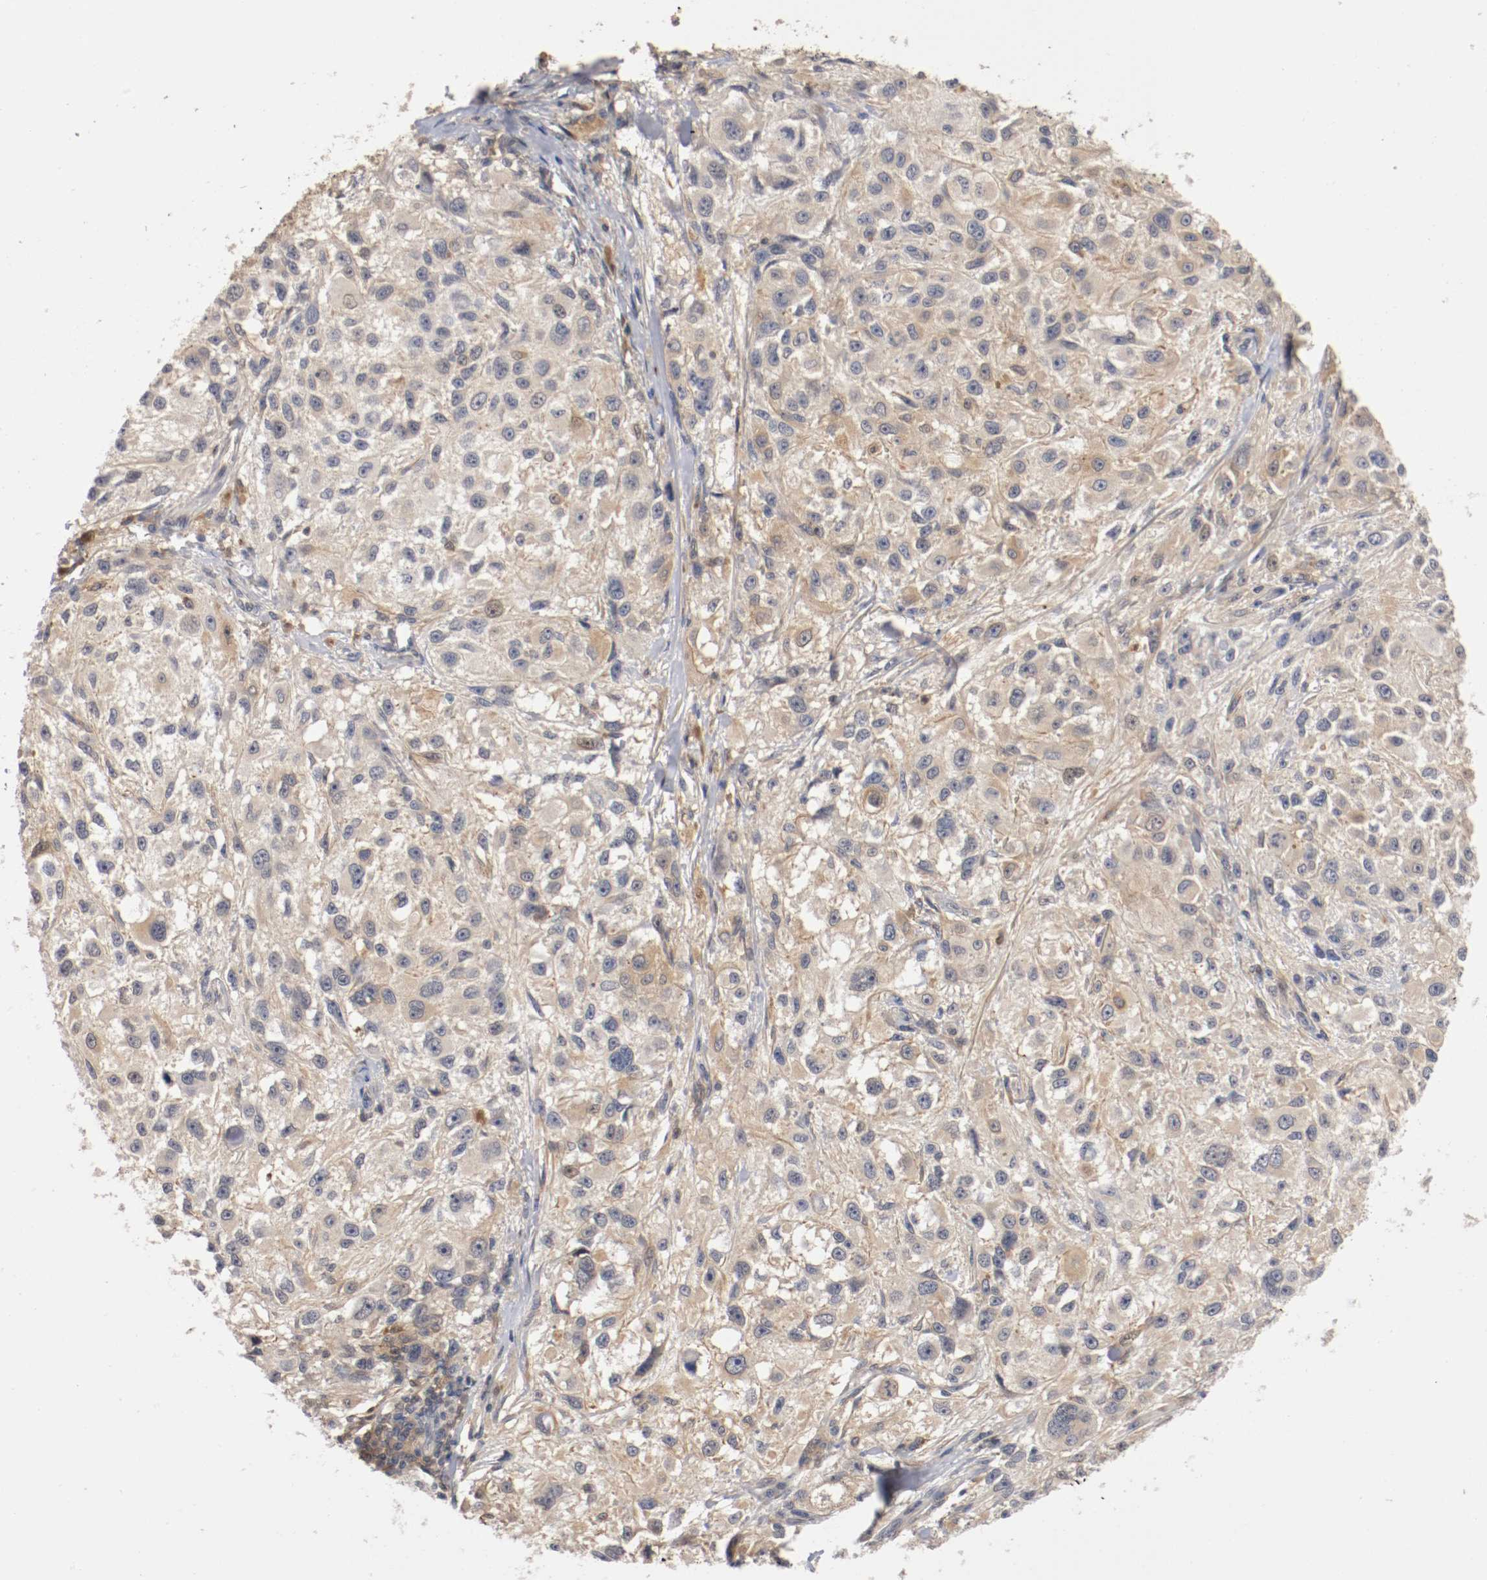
{"staining": {"intensity": "weak", "quantity": "<25%", "location": "cytoplasmic/membranous"}, "tissue": "melanoma", "cell_type": "Tumor cells", "image_type": "cancer", "snomed": [{"axis": "morphology", "description": "Necrosis, NOS"}, {"axis": "morphology", "description": "Malignant melanoma, NOS"}, {"axis": "topography", "description": "Skin"}], "caption": "The micrograph exhibits no staining of tumor cells in melanoma.", "gene": "RBM23", "patient": {"sex": "female", "age": 87}}